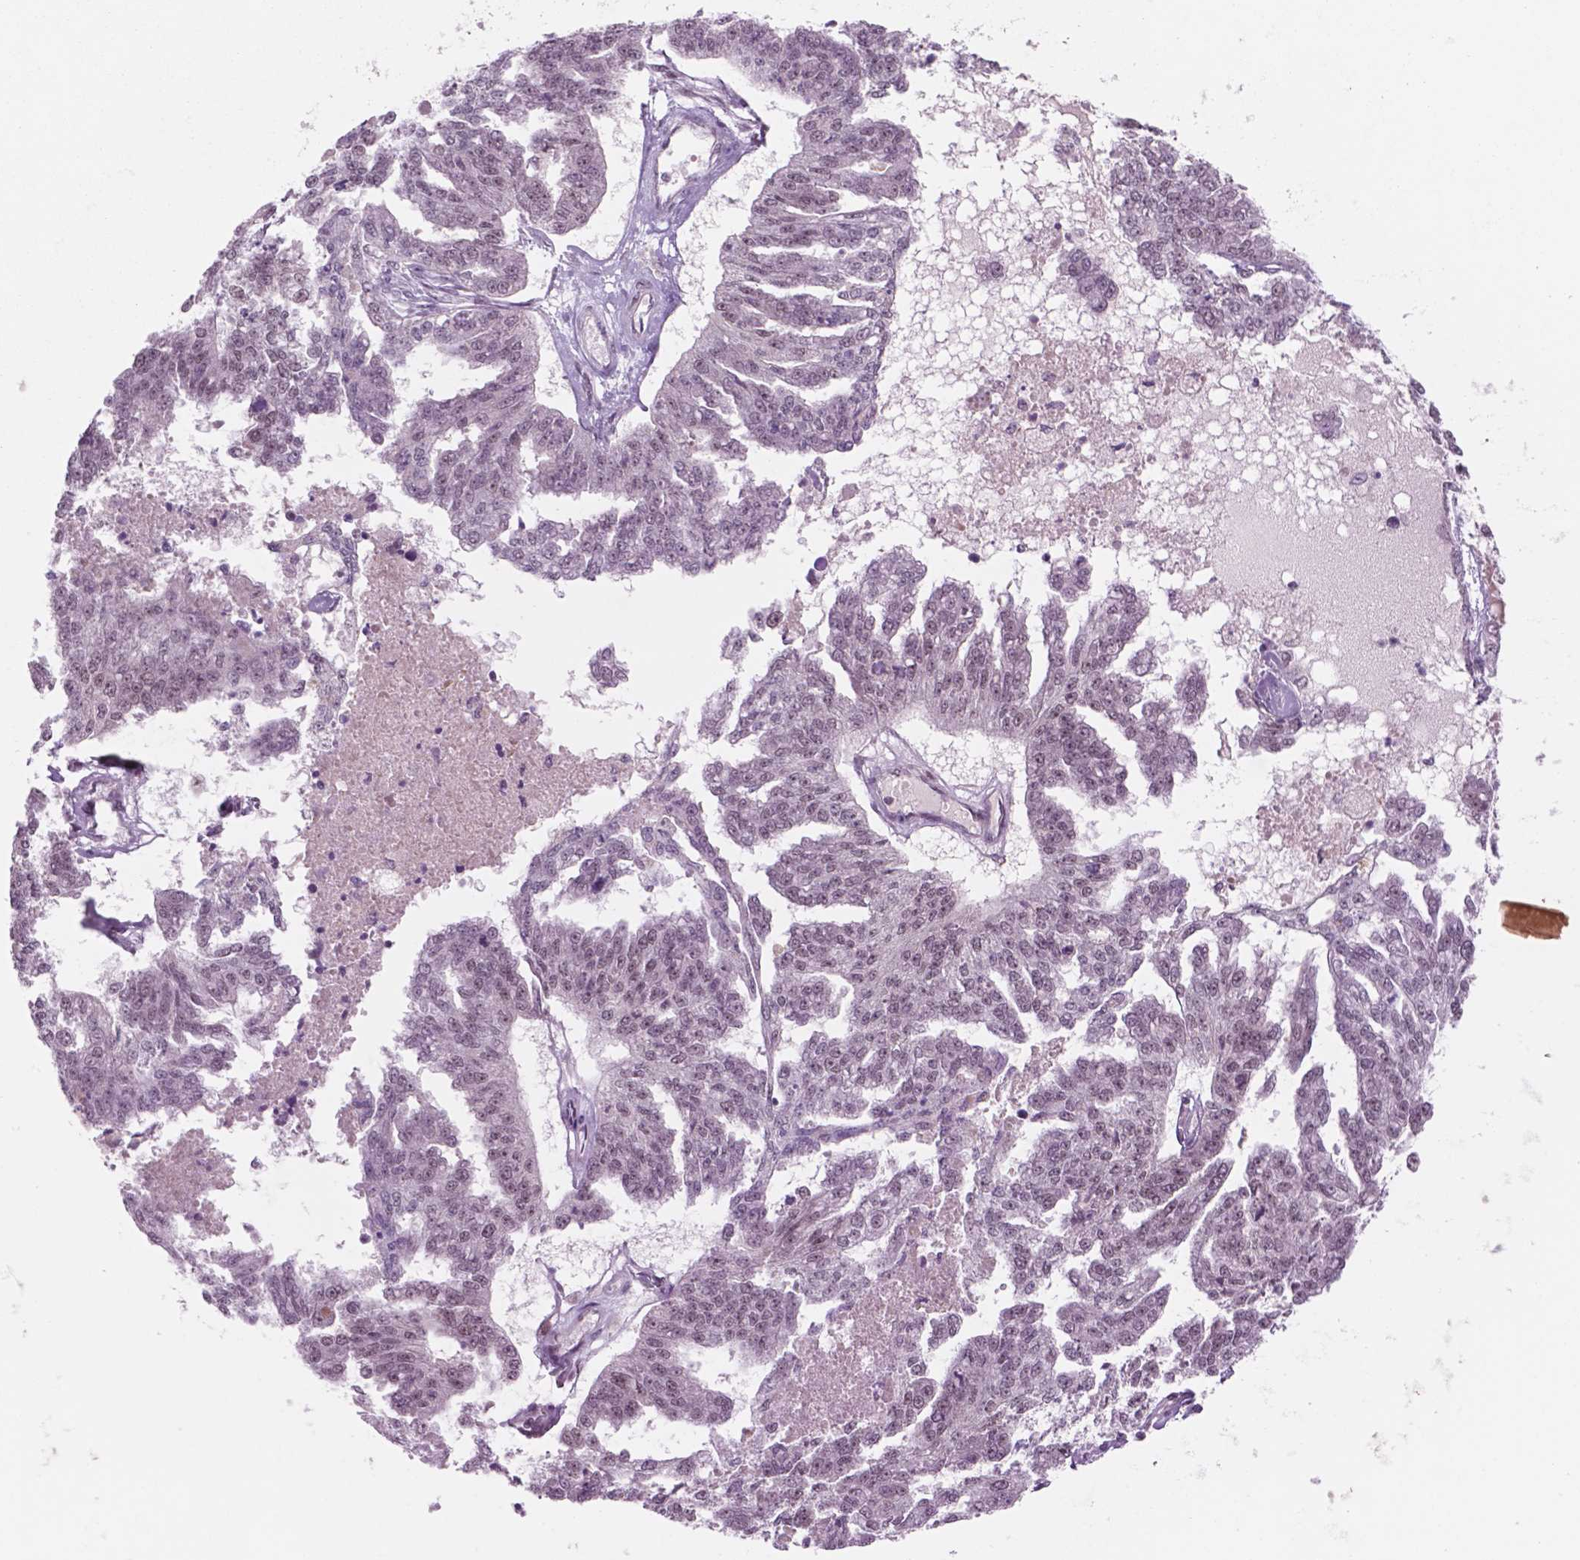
{"staining": {"intensity": "negative", "quantity": "none", "location": "none"}, "tissue": "ovarian cancer", "cell_type": "Tumor cells", "image_type": "cancer", "snomed": [{"axis": "morphology", "description": "Cystadenocarcinoma, serous, NOS"}, {"axis": "topography", "description": "Ovary"}], "caption": "Tumor cells show no significant protein staining in ovarian serous cystadenocarcinoma. Brightfield microscopy of immunohistochemistry stained with DAB (brown) and hematoxylin (blue), captured at high magnification.", "gene": "POLR2E", "patient": {"sex": "female", "age": 58}}